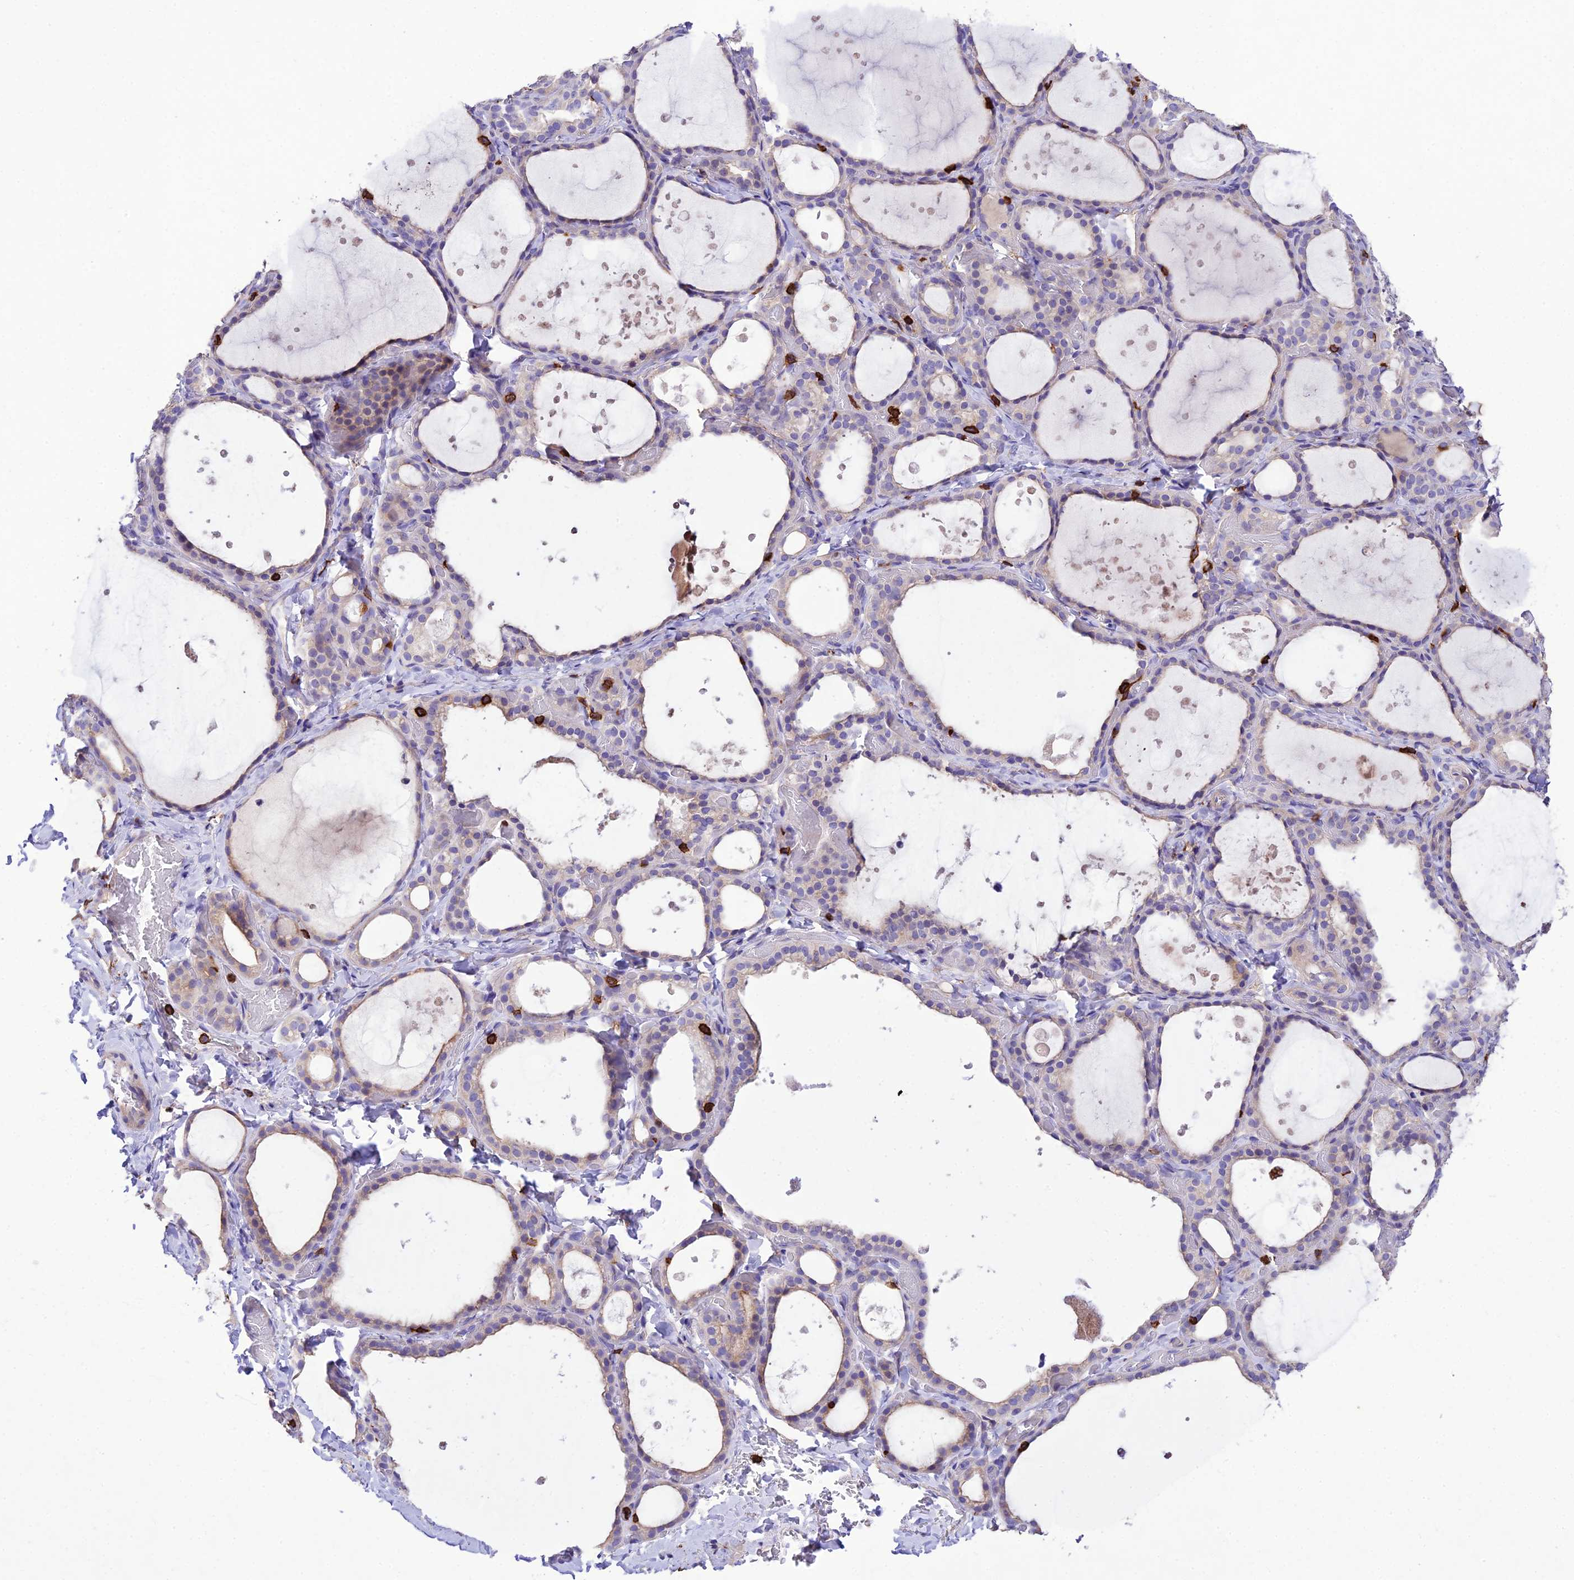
{"staining": {"intensity": "negative", "quantity": "none", "location": "none"}, "tissue": "thyroid gland", "cell_type": "Glandular cells", "image_type": "normal", "snomed": [{"axis": "morphology", "description": "Normal tissue, NOS"}, {"axis": "topography", "description": "Thyroid gland"}], "caption": "IHC micrograph of benign thyroid gland: thyroid gland stained with DAB (3,3'-diaminobenzidine) shows no significant protein staining in glandular cells. (Immunohistochemistry (ihc), brightfield microscopy, high magnification).", "gene": "PTPRCAP", "patient": {"sex": "female", "age": 44}}